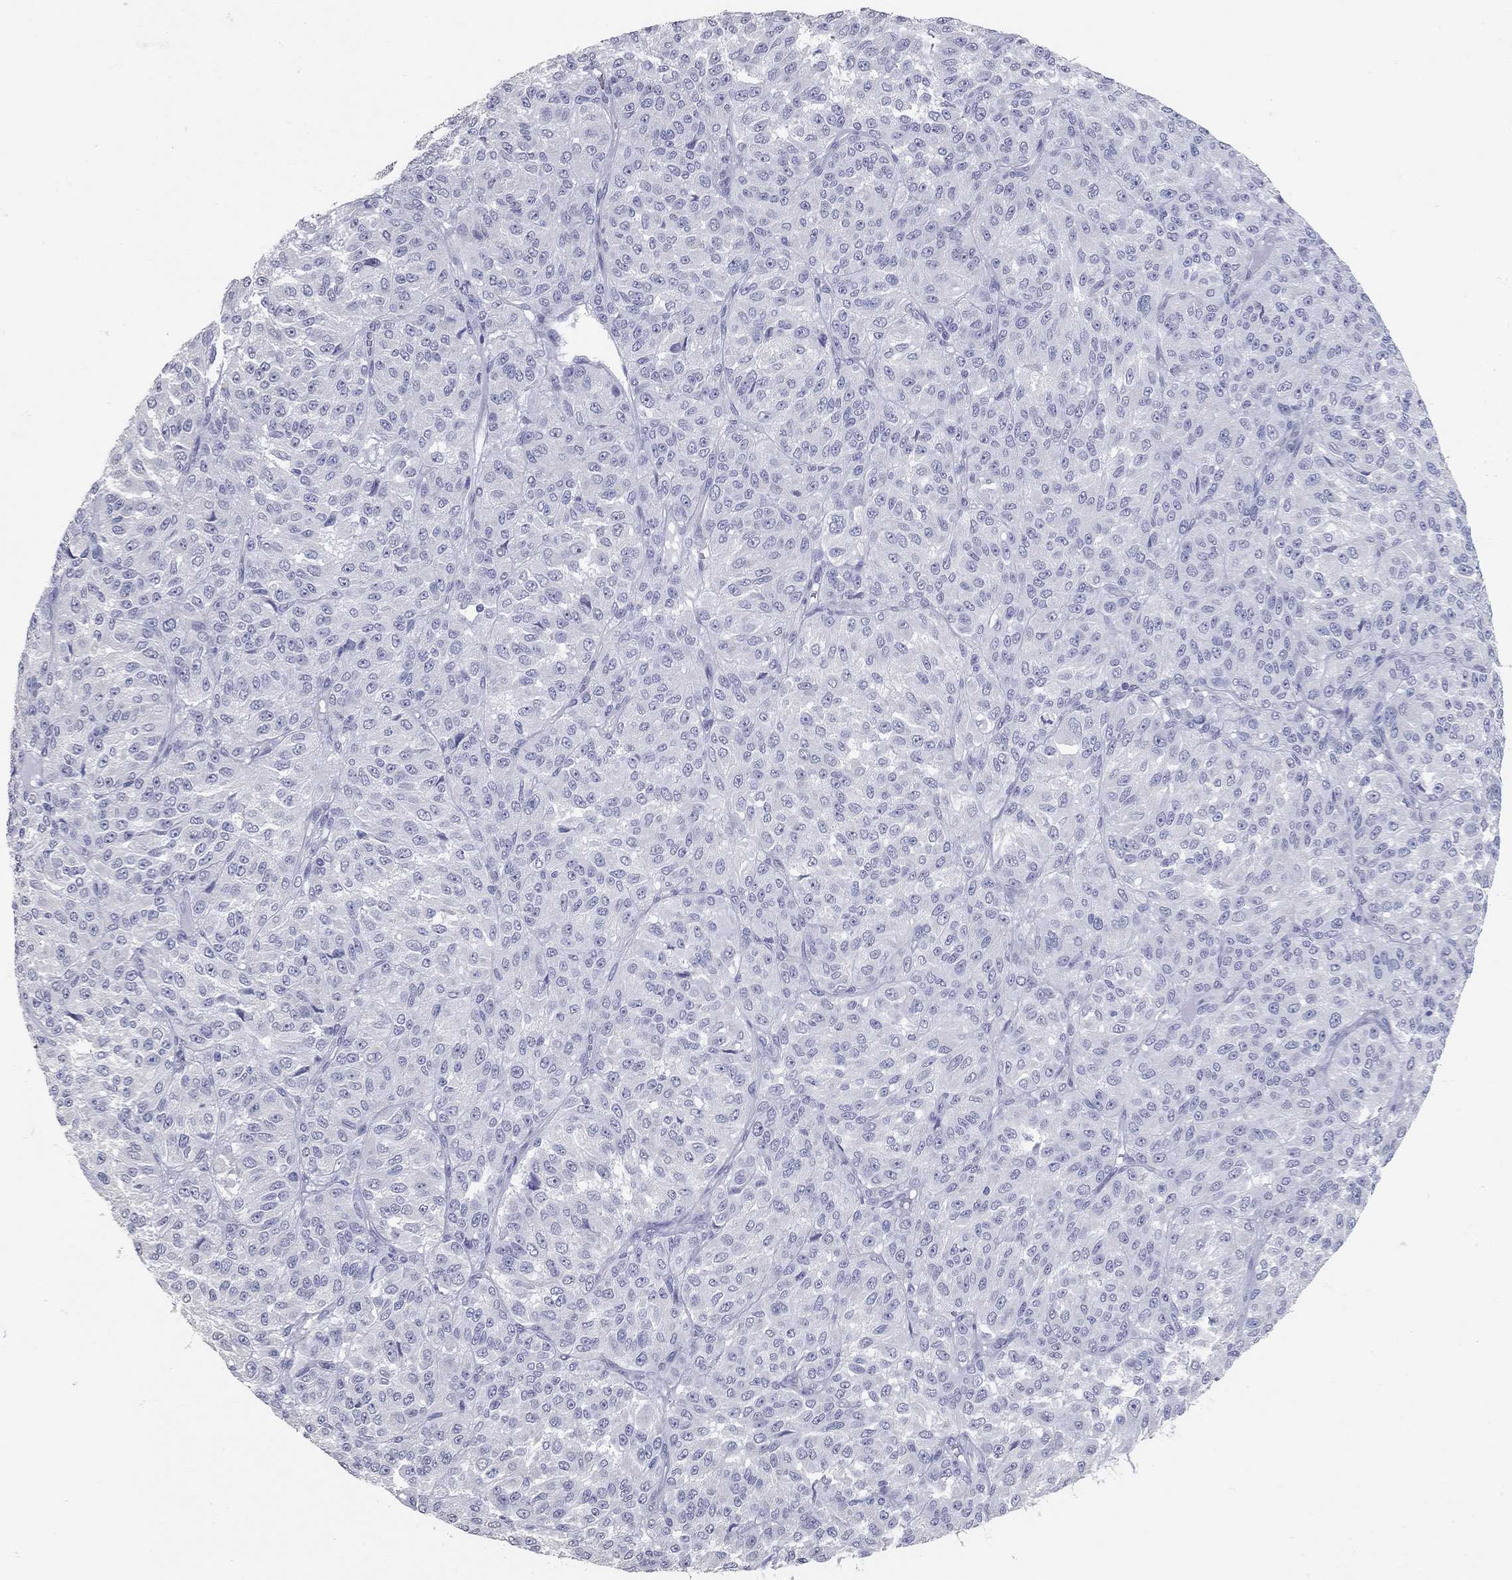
{"staining": {"intensity": "negative", "quantity": "none", "location": "none"}, "tissue": "melanoma", "cell_type": "Tumor cells", "image_type": "cancer", "snomed": [{"axis": "morphology", "description": "Malignant melanoma, Metastatic site"}, {"axis": "topography", "description": "Brain"}], "caption": "Immunohistochemistry (IHC) of melanoma demonstrates no positivity in tumor cells.", "gene": "TAC1", "patient": {"sex": "female", "age": 56}}